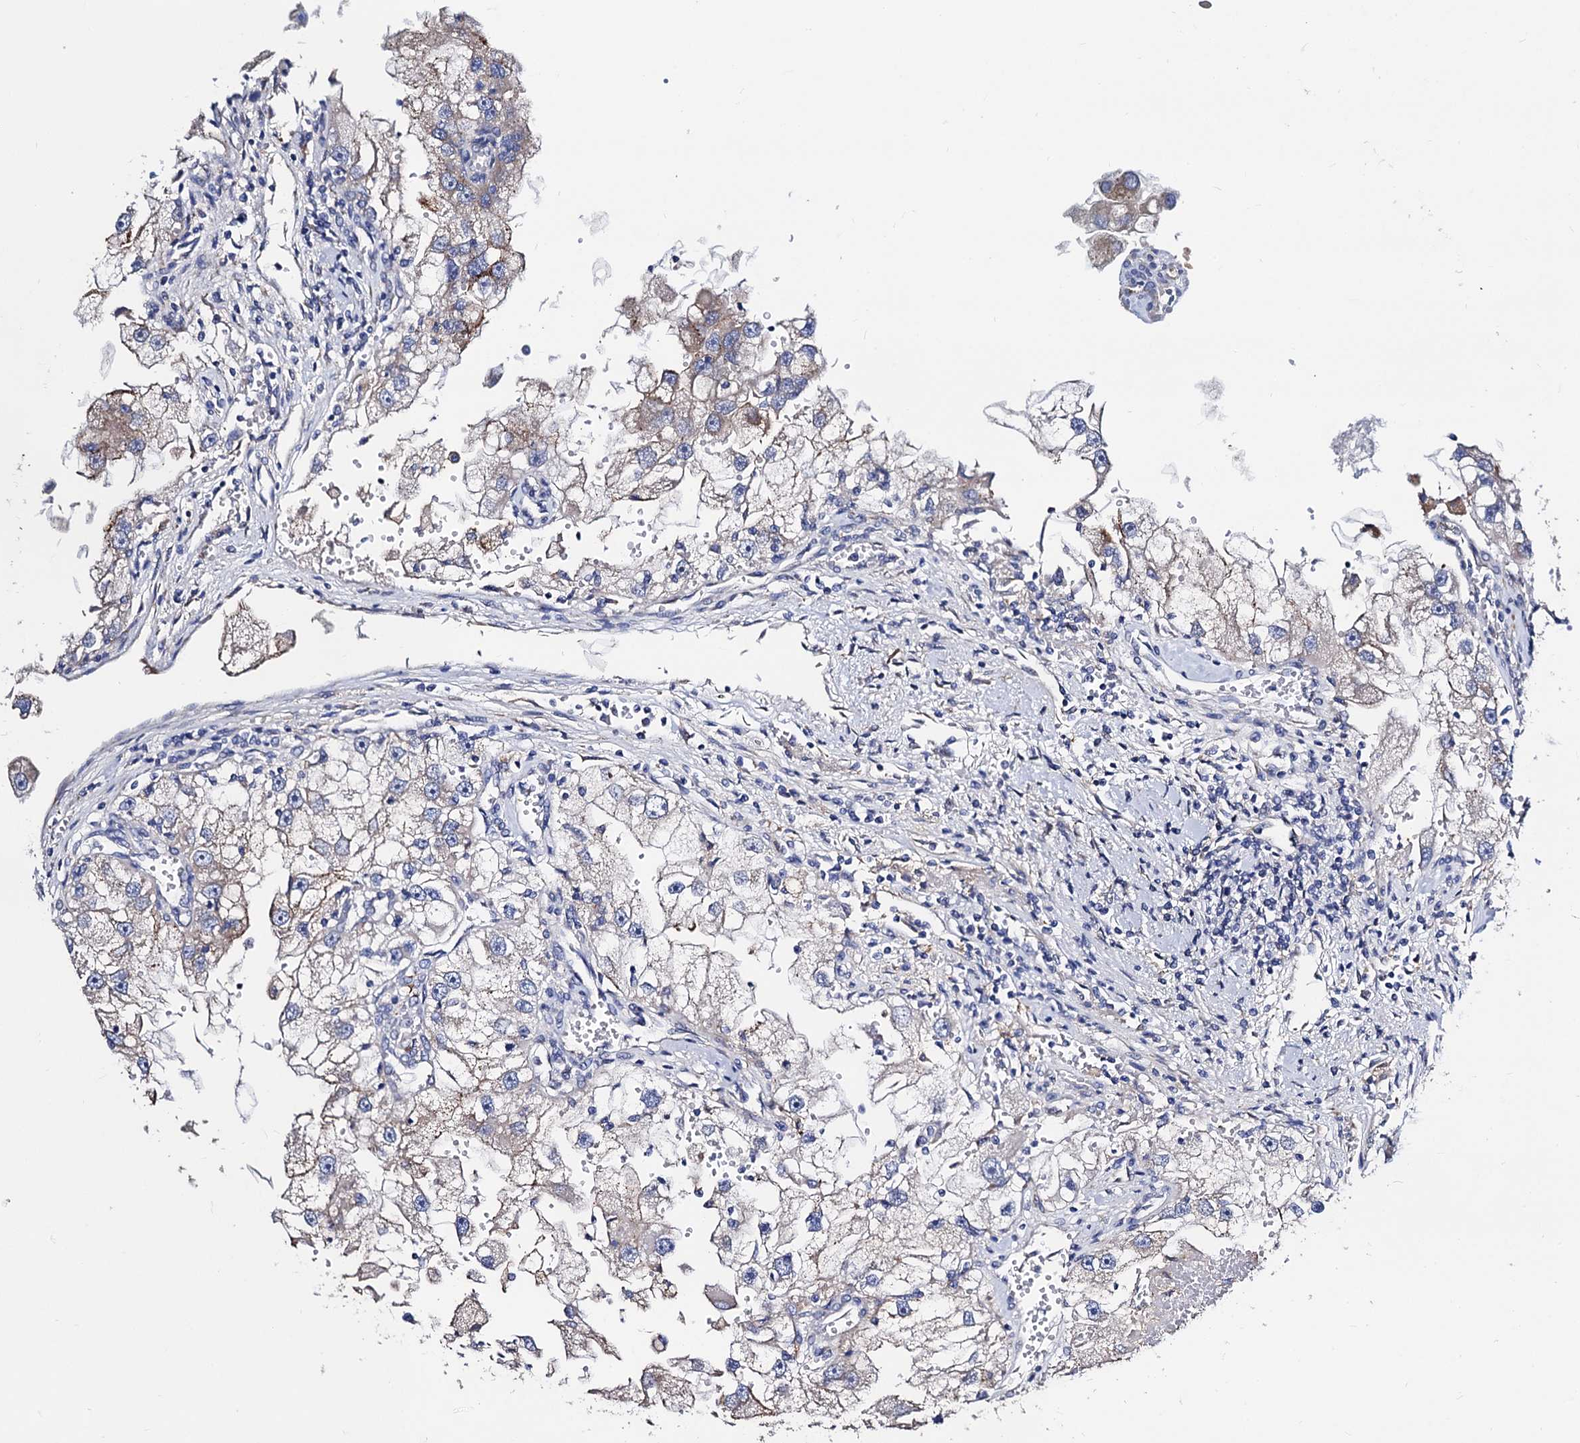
{"staining": {"intensity": "weak", "quantity": "<25%", "location": "cytoplasmic/membranous"}, "tissue": "renal cancer", "cell_type": "Tumor cells", "image_type": "cancer", "snomed": [{"axis": "morphology", "description": "Adenocarcinoma, NOS"}, {"axis": "topography", "description": "Kidney"}], "caption": "DAB immunohistochemical staining of renal adenocarcinoma demonstrates no significant staining in tumor cells.", "gene": "FREM3", "patient": {"sex": "male", "age": 63}}